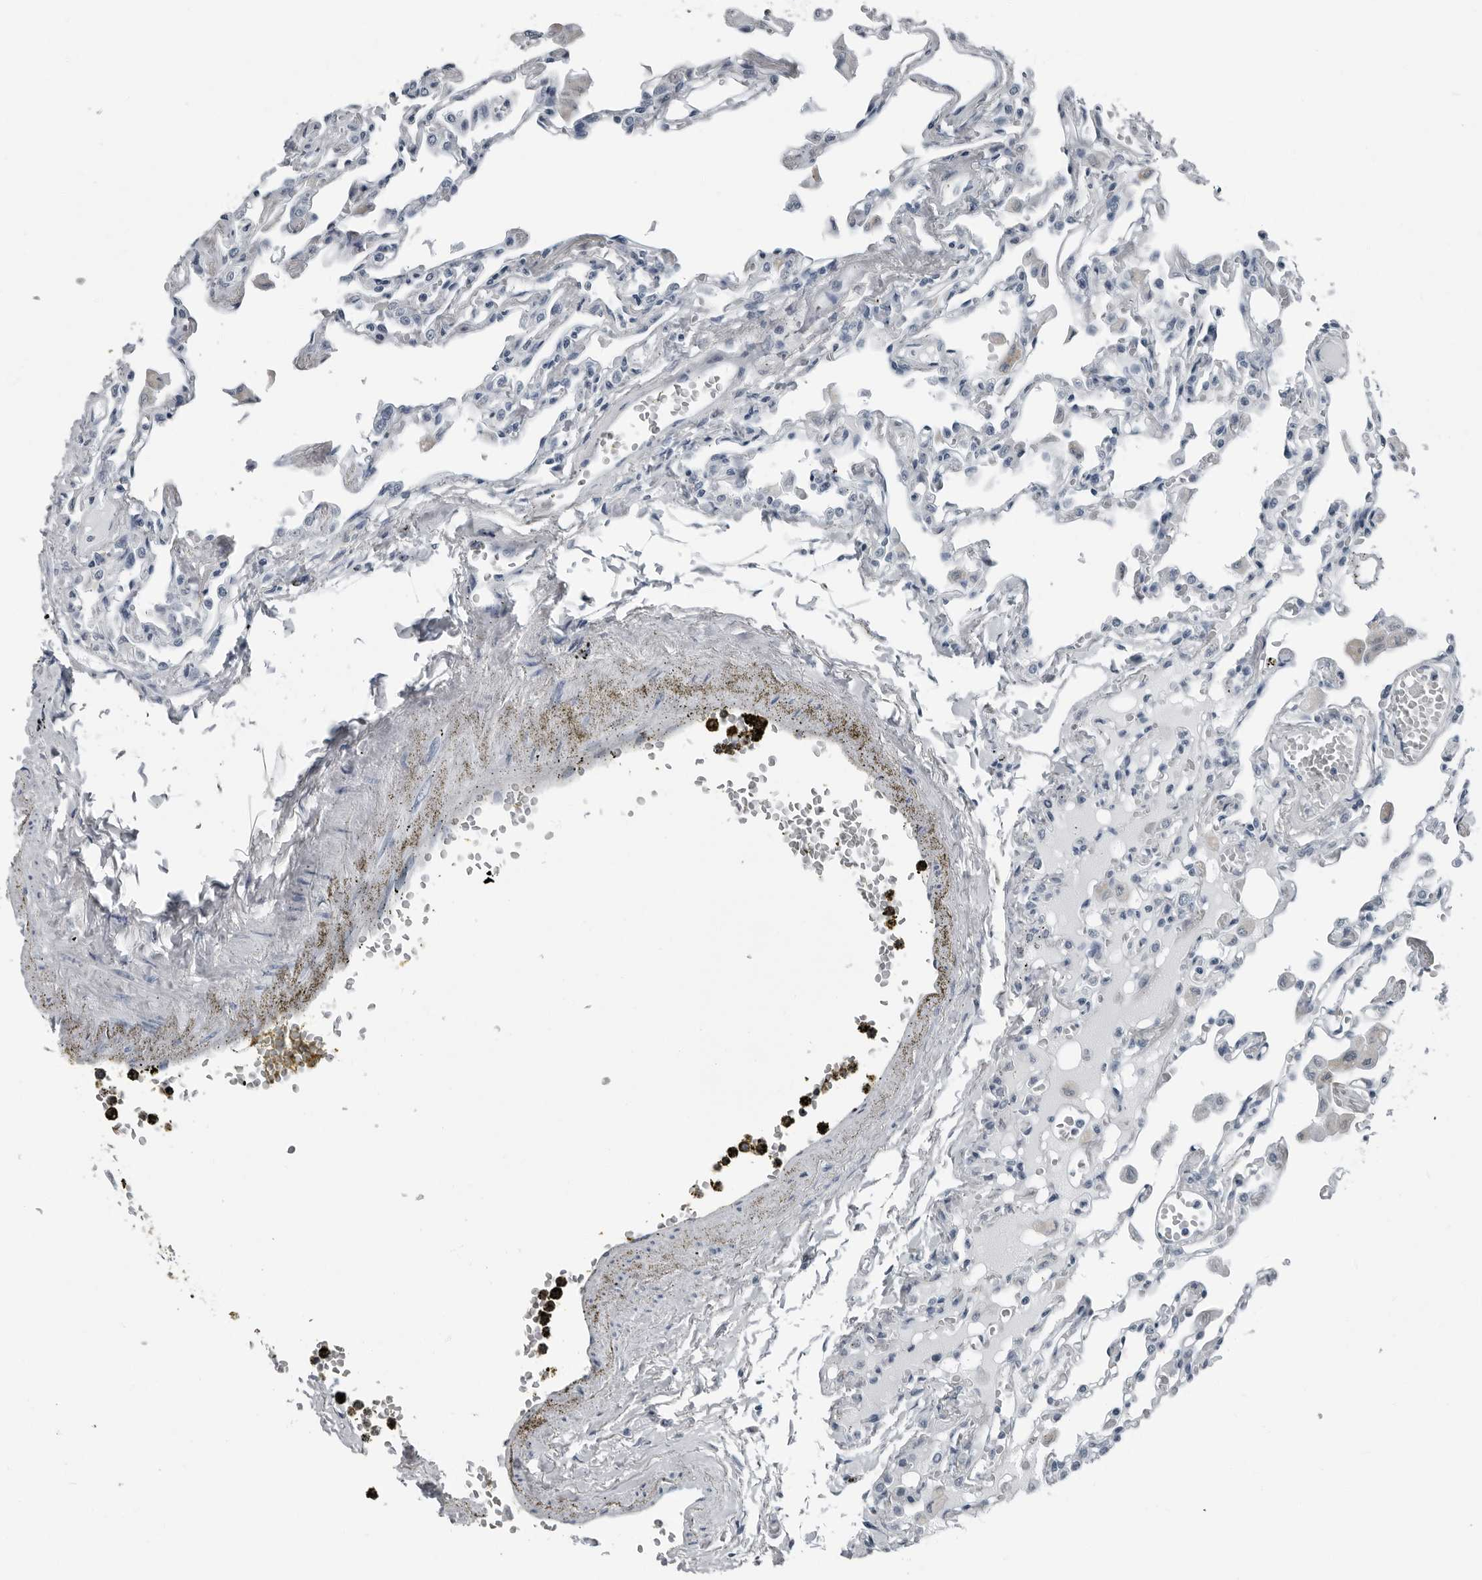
{"staining": {"intensity": "negative", "quantity": "none", "location": "none"}, "tissue": "lung", "cell_type": "Alveolar cells", "image_type": "normal", "snomed": [{"axis": "morphology", "description": "Normal tissue, NOS"}, {"axis": "topography", "description": "Bronchus"}, {"axis": "topography", "description": "Lung"}], "caption": "The IHC image has no significant expression in alveolar cells of lung.", "gene": "PDCD11", "patient": {"sex": "female", "age": 49}}